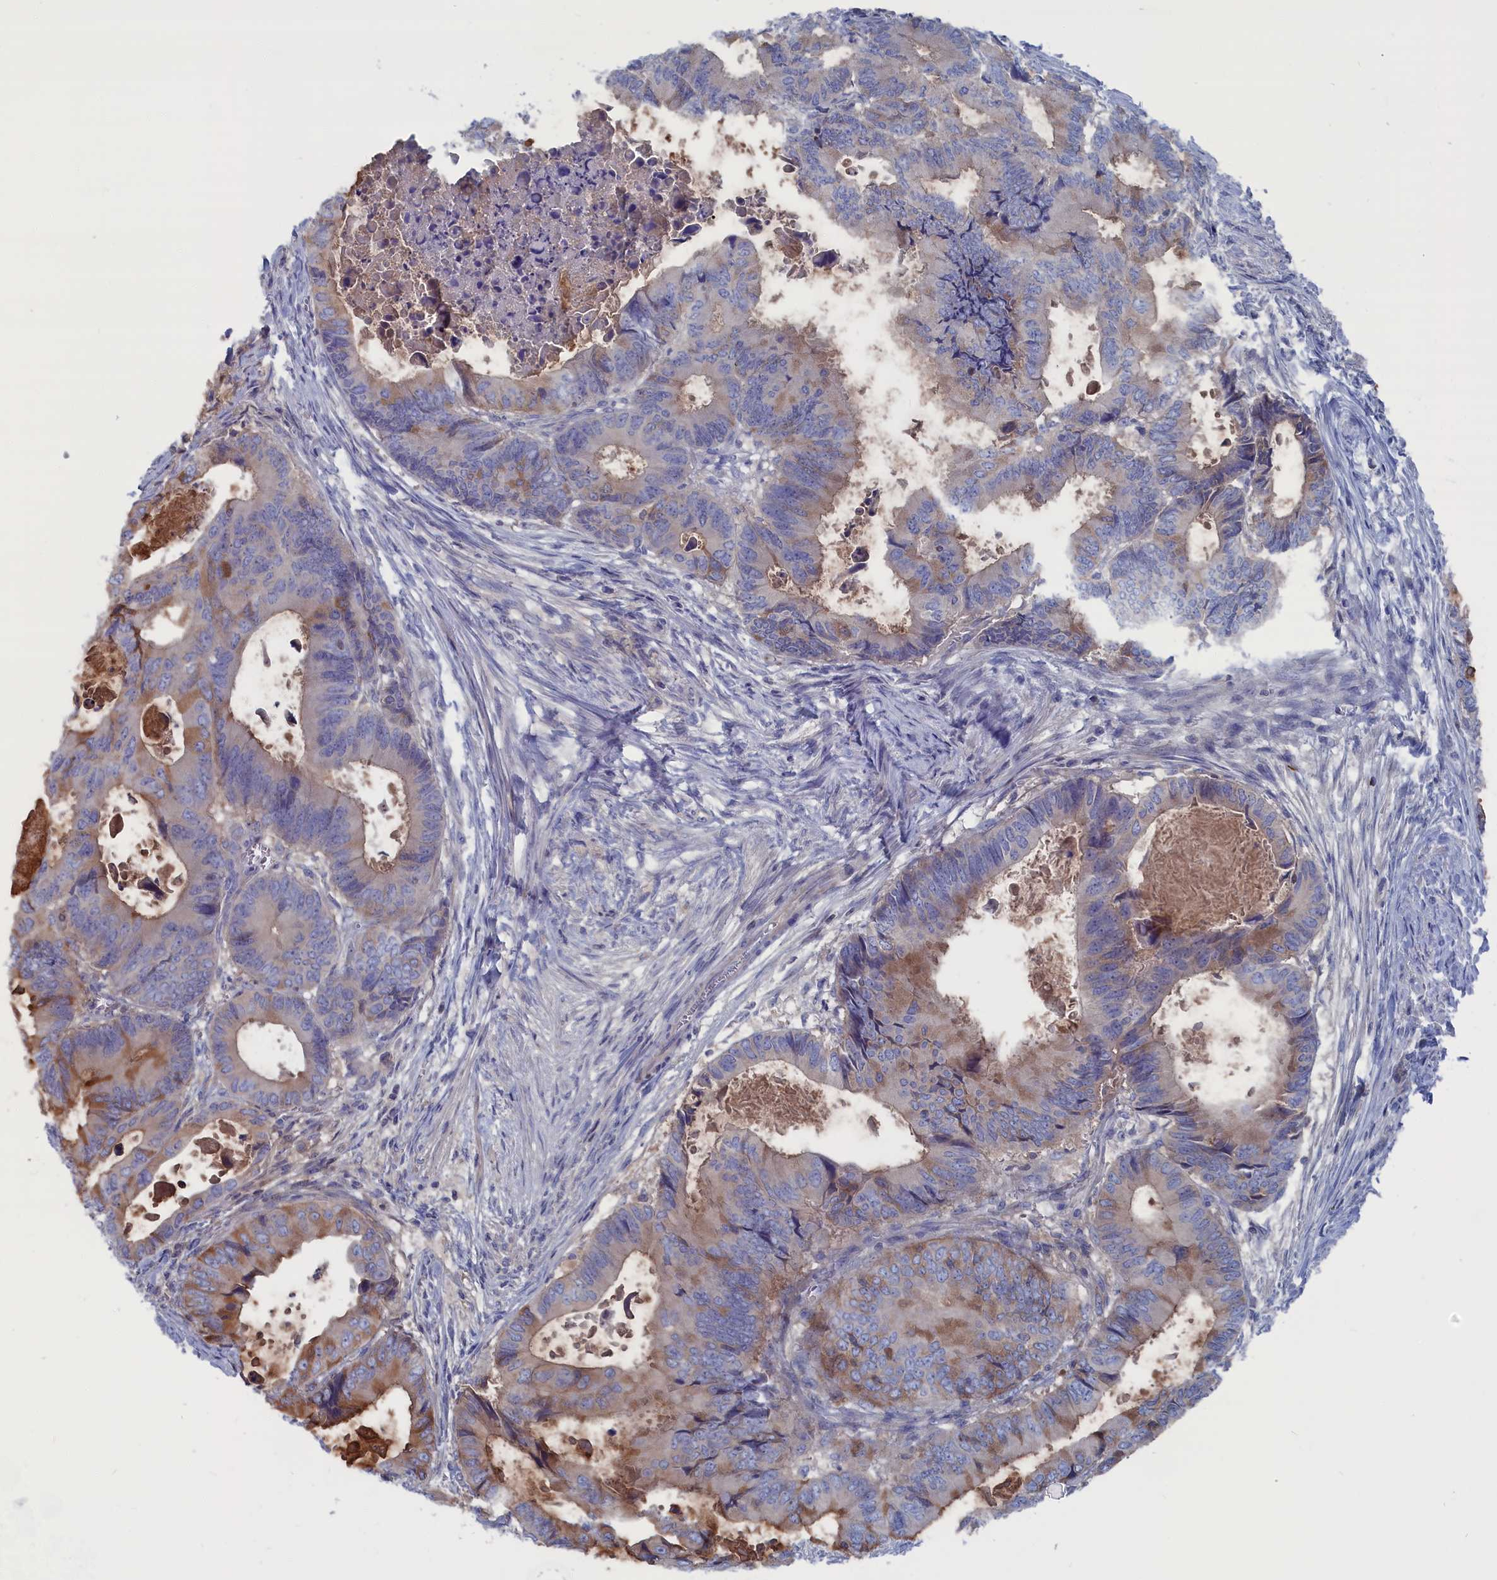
{"staining": {"intensity": "moderate", "quantity": "<25%", "location": "cytoplasmic/membranous"}, "tissue": "colorectal cancer", "cell_type": "Tumor cells", "image_type": "cancer", "snomed": [{"axis": "morphology", "description": "Adenocarcinoma, NOS"}, {"axis": "topography", "description": "Colon"}], "caption": "IHC histopathology image of neoplastic tissue: human colorectal adenocarcinoma stained using immunohistochemistry (IHC) reveals low levels of moderate protein expression localized specifically in the cytoplasmic/membranous of tumor cells, appearing as a cytoplasmic/membranous brown color.", "gene": "CEND1", "patient": {"sex": "male", "age": 85}}